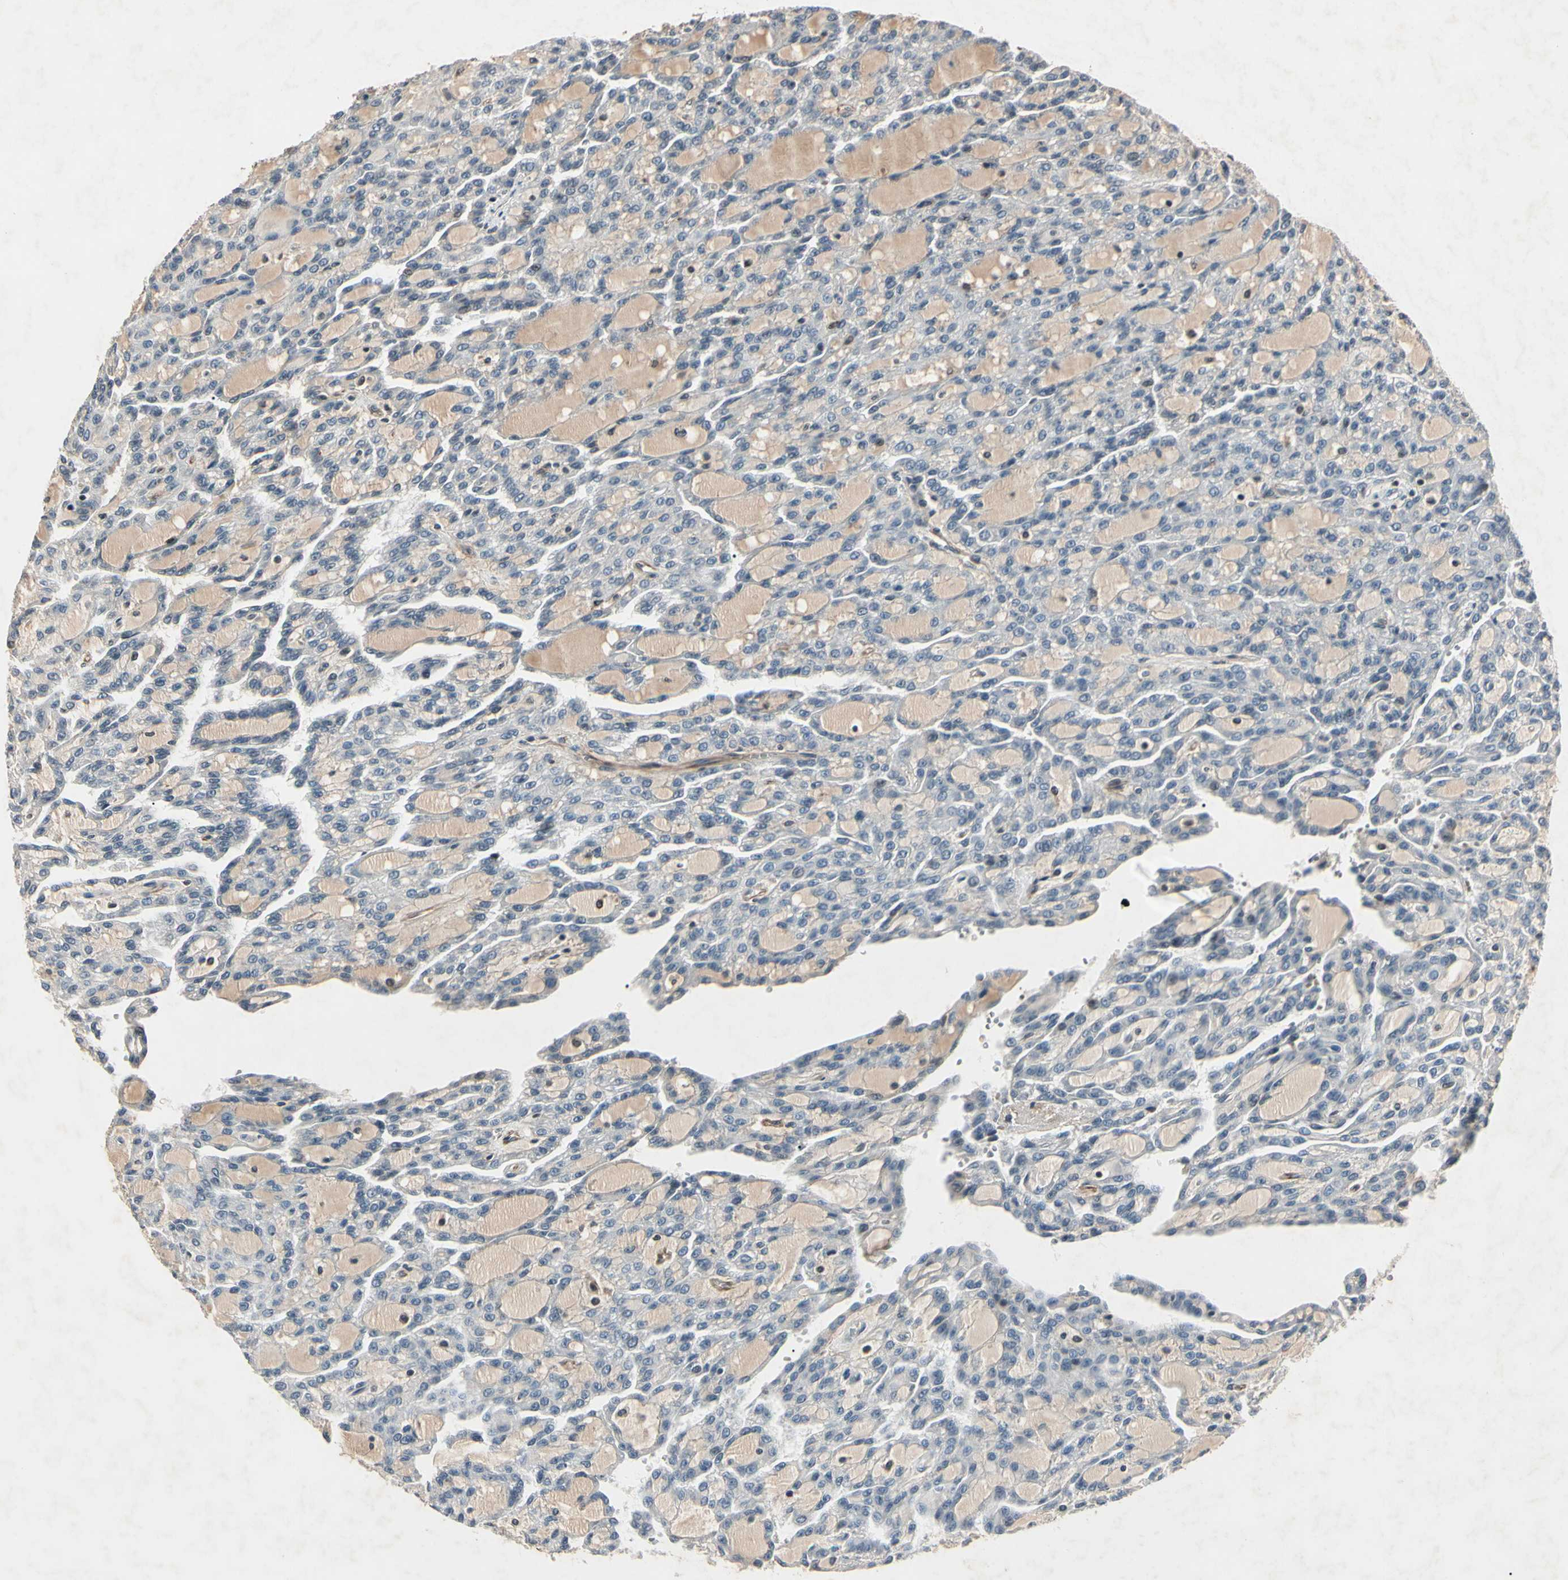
{"staining": {"intensity": "negative", "quantity": "none", "location": "none"}, "tissue": "renal cancer", "cell_type": "Tumor cells", "image_type": "cancer", "snomed": [{"axis": "morphology", "description": "Adenocarcinoma, NOS"}, {"axis": "topography", "description": "Kidney"}], "caption": "Human renal cancer (adenocarcinoma) stained for a protein using IHC exhibits no staining in tumor cells.", "gene": "AEBP1", "patient": {"sex": "male", "age": 63}}